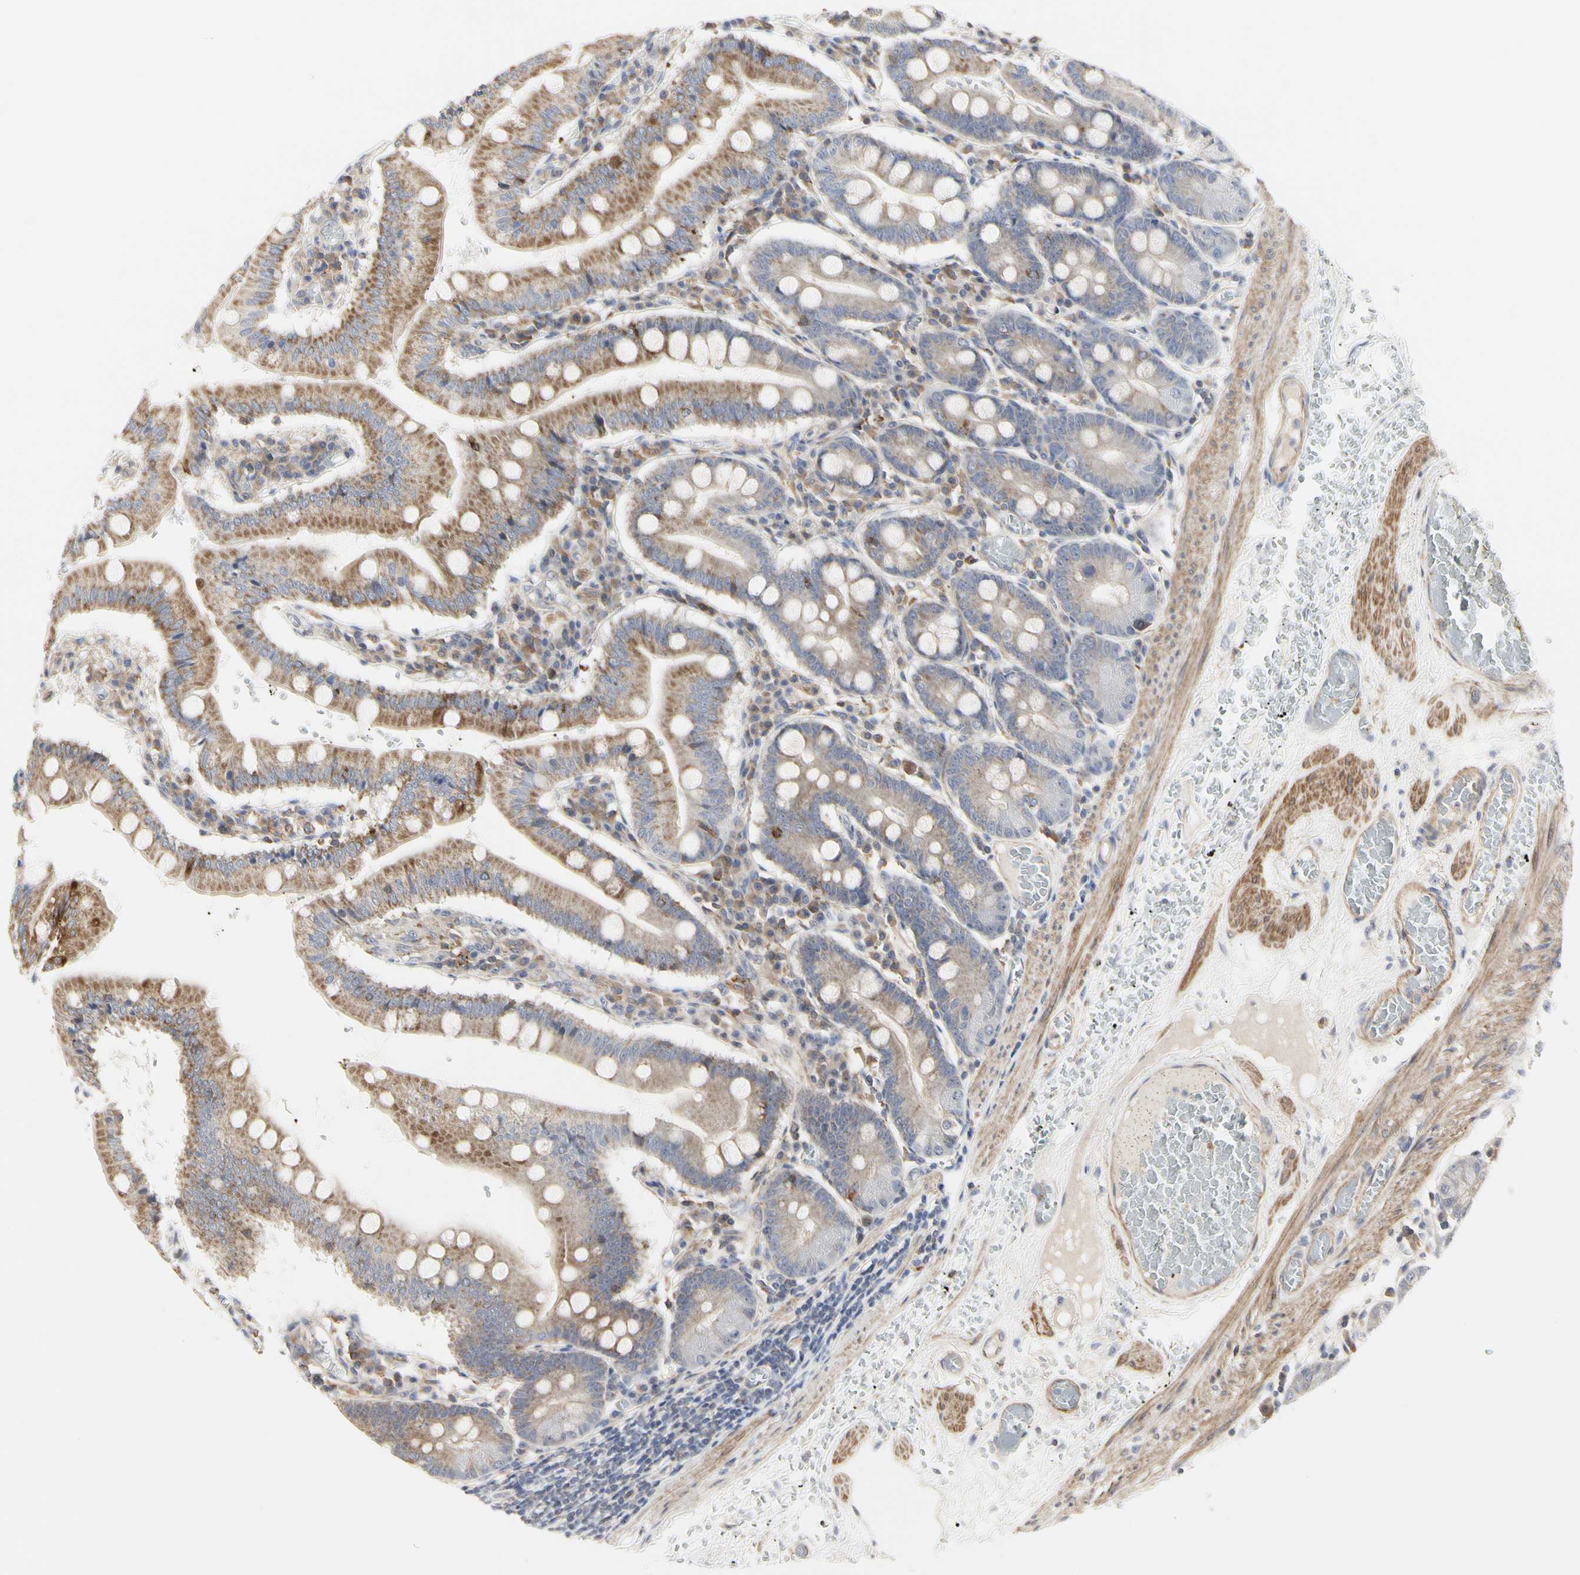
{"staining": {"intensity": "moderate", "quantity": ">75%", "location": "cytoplasmic/membranous"}, "tissue": "small intestine", "cell_type": "Glandular cells", "image_type": "normal", "snomed": [{"axis": "morphology", "description": "Normal tissue, NOS"}, {"axis": "topography", "description": "Small intestine"}], "caption": "This is a micrograph of IHC staining of unremarkable small intestine, which shows moderate expression in the cytoplasmic/membranous of glandular cells.", "gene": "SHANK2", "patient": {"sex": "male", "age": 71}}